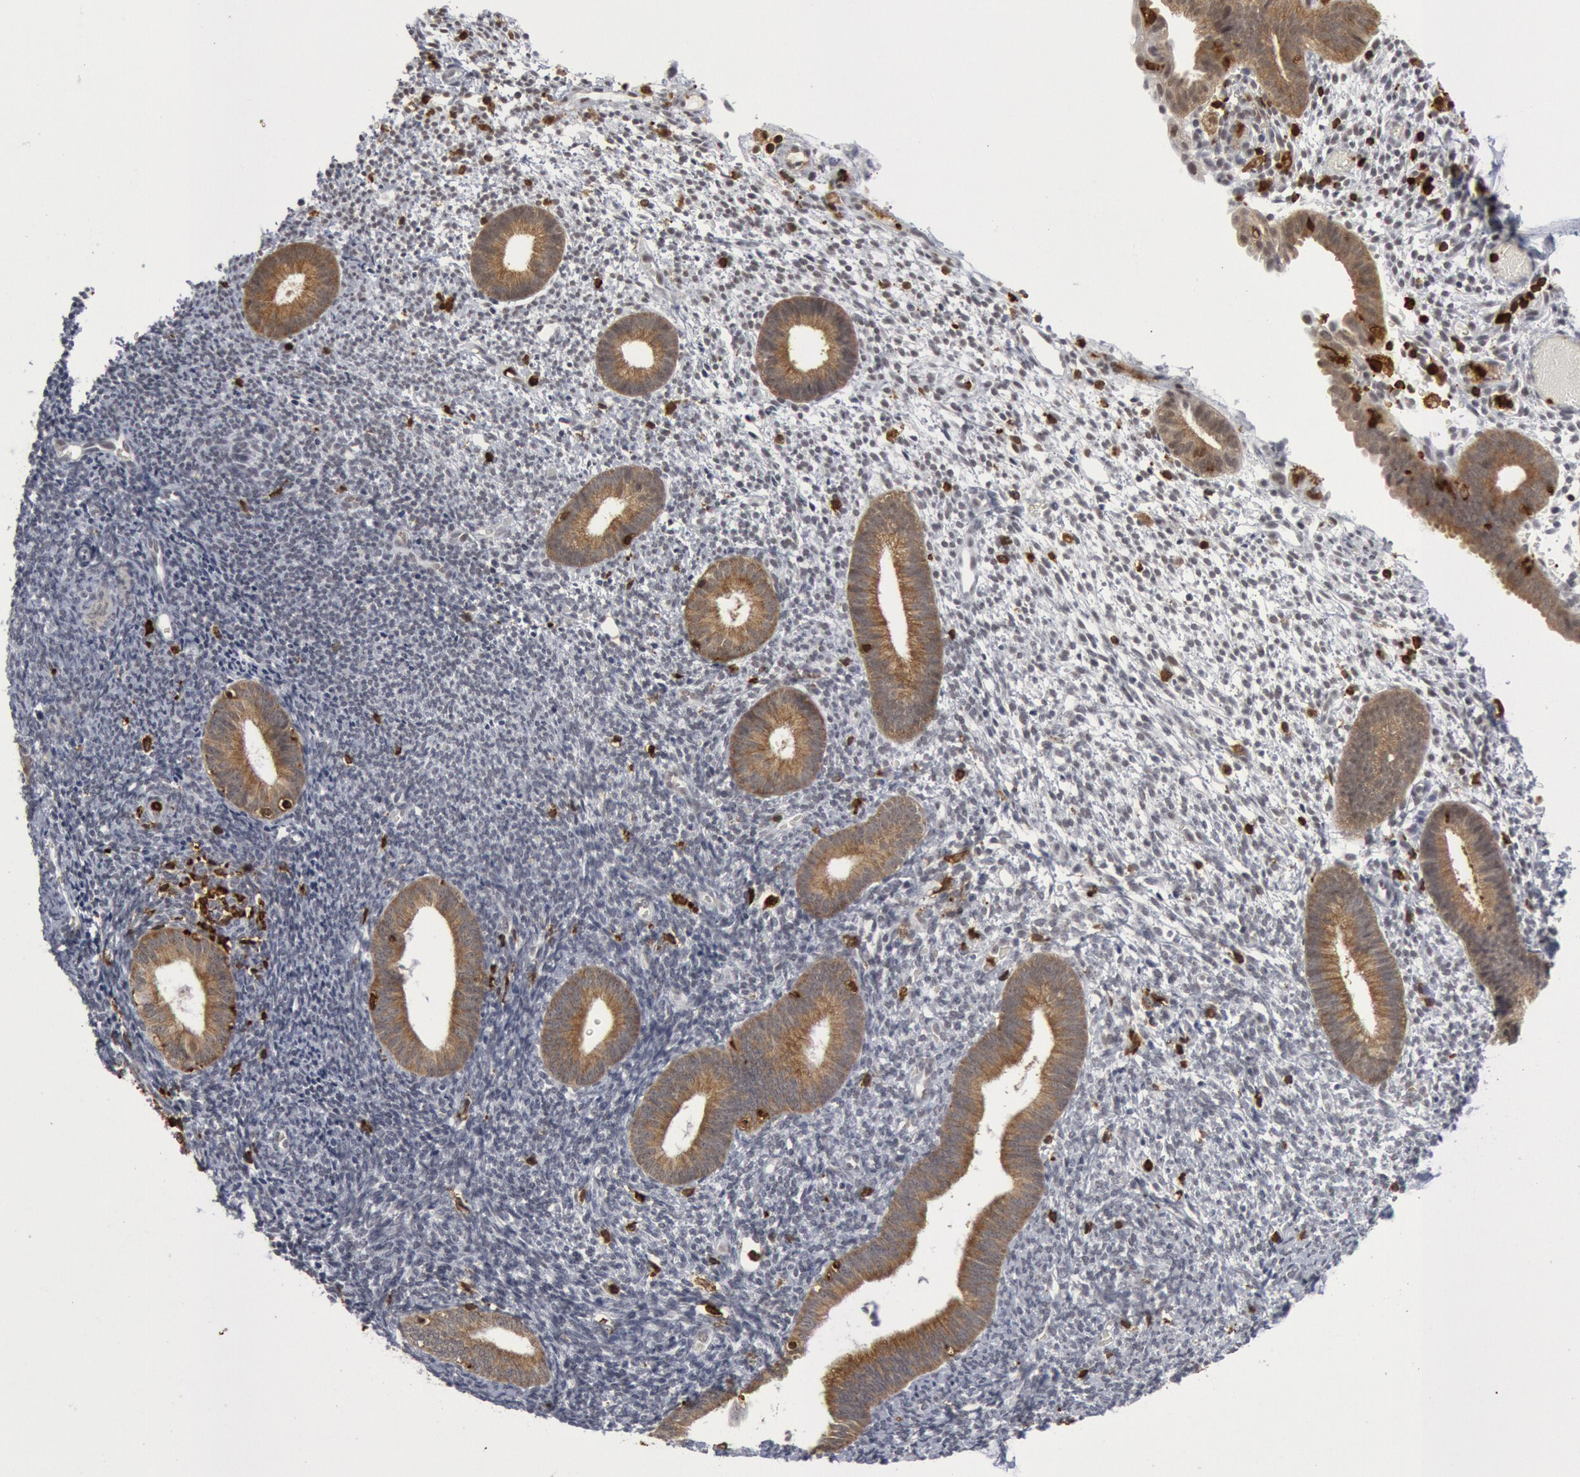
{"staining": {"intensity": "negative", "quantity": "none", "location": "none"}, "tissue": "endometrium", "cell_type": "Cells in endometrial stroma", "image_type": "normal", "snomed": [{"axis": "morphology", "description": "Normal tissue, NOS"}, {"axis": "topography", "description": "Smooth muscle"}, {"axis": "topography", "description": "Endometrium"}], "caption": "Cells in endometrial stroma show no significant protein expression in normal endometrium. Brightfield microscopy of immunohistochemistry stained with DAB (brown) and hematoxylin (blue), captured at high magnification.", "gene": "PTPN6", "patient": {"sex": "female", "age": 57}}